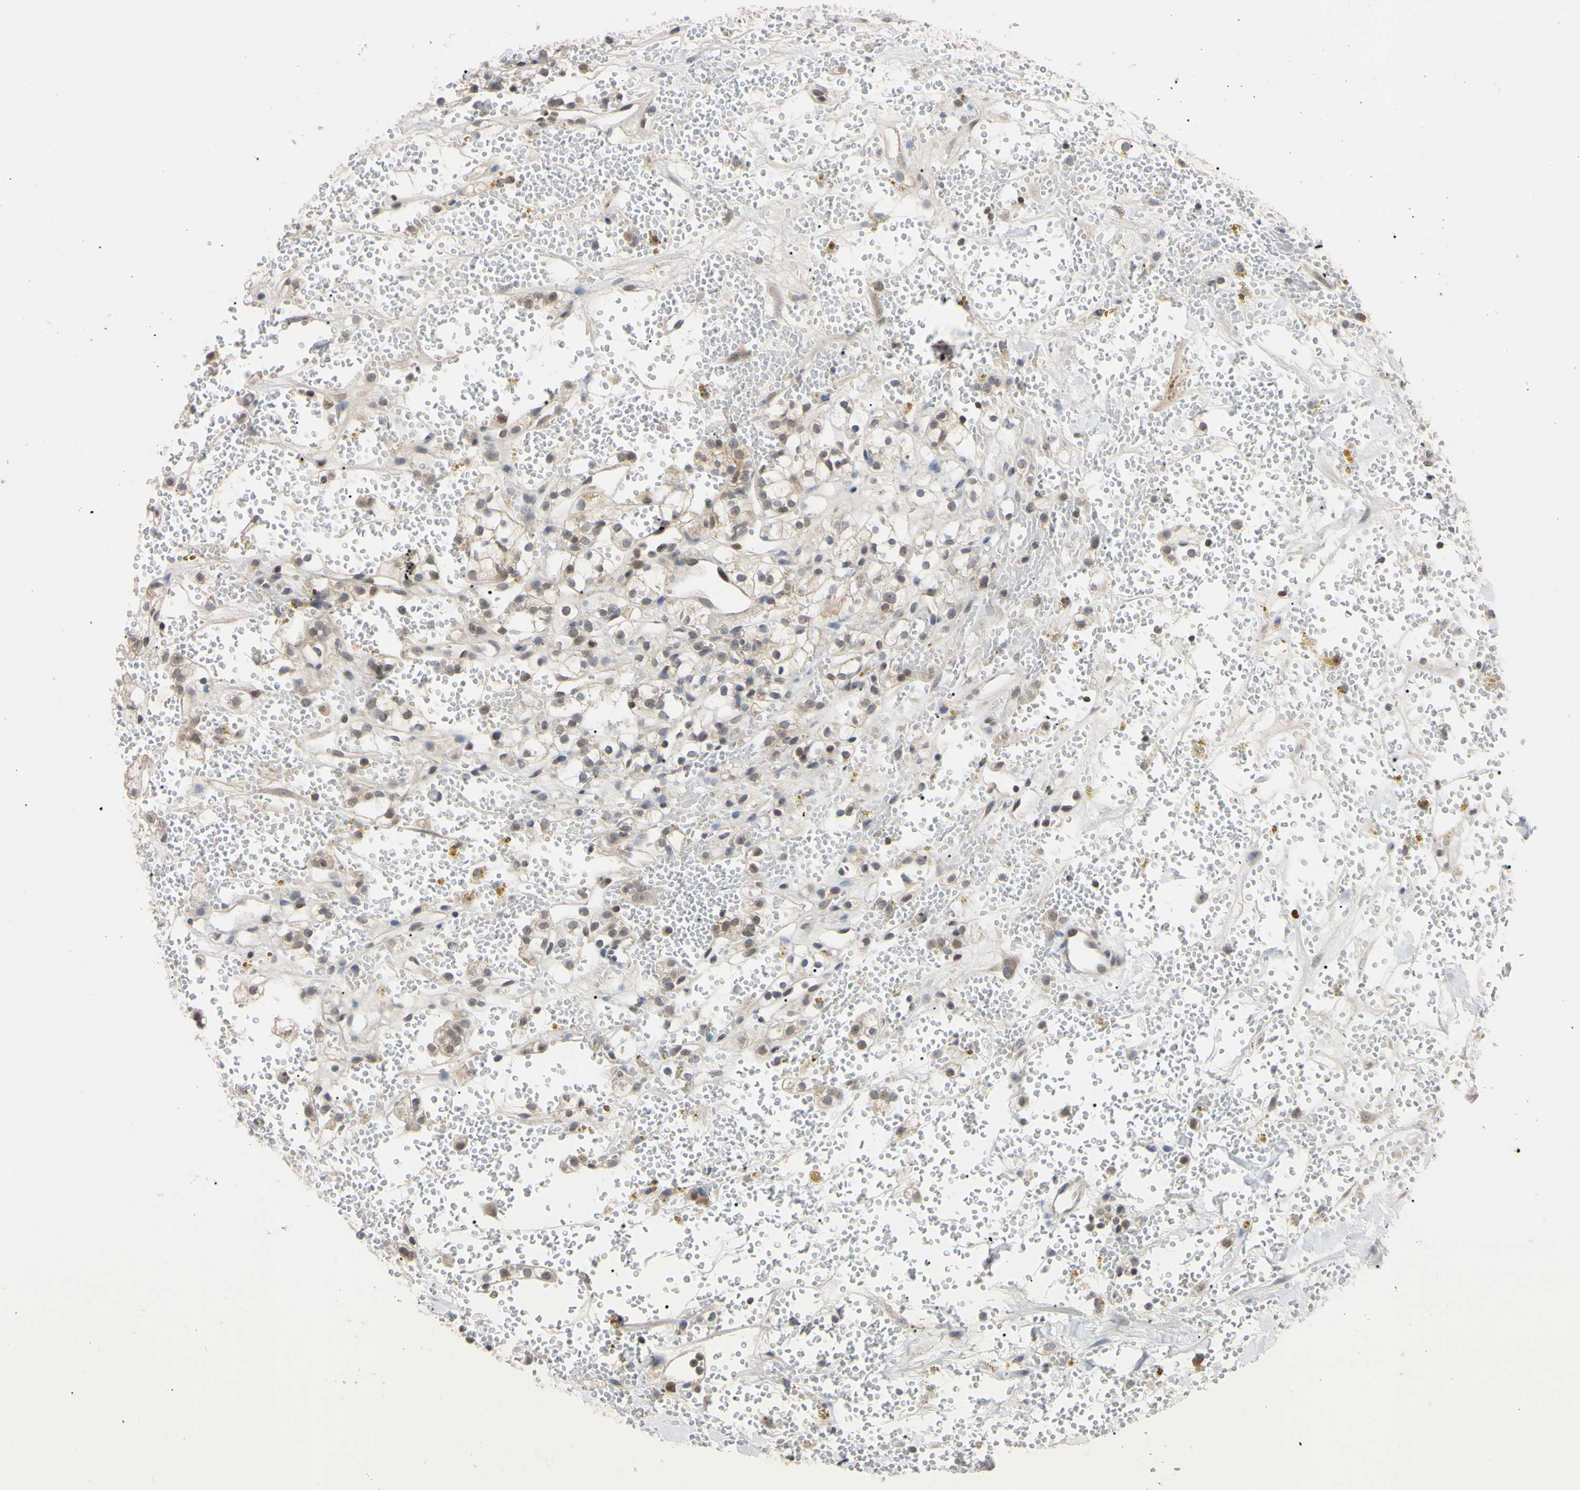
{"staining": {"intensity": "weak", "quantity": "<25%", "location": "cytoplasmic/membranous"}, "tissue": "renal cancer", "cell_type": "Tumor cells", "image_type": "cancer", "snomed": [{"axis": "morphology", "description": "Adenocarcinoma, NOS"}, {"axis": "topography", "description": "Kidney"}], "caption": "Tumor cells are negative for protein expression in human adenocarcinoma (renal).", "gene": "UBE2I", "patient": {"sex": "male", "age": 61}}